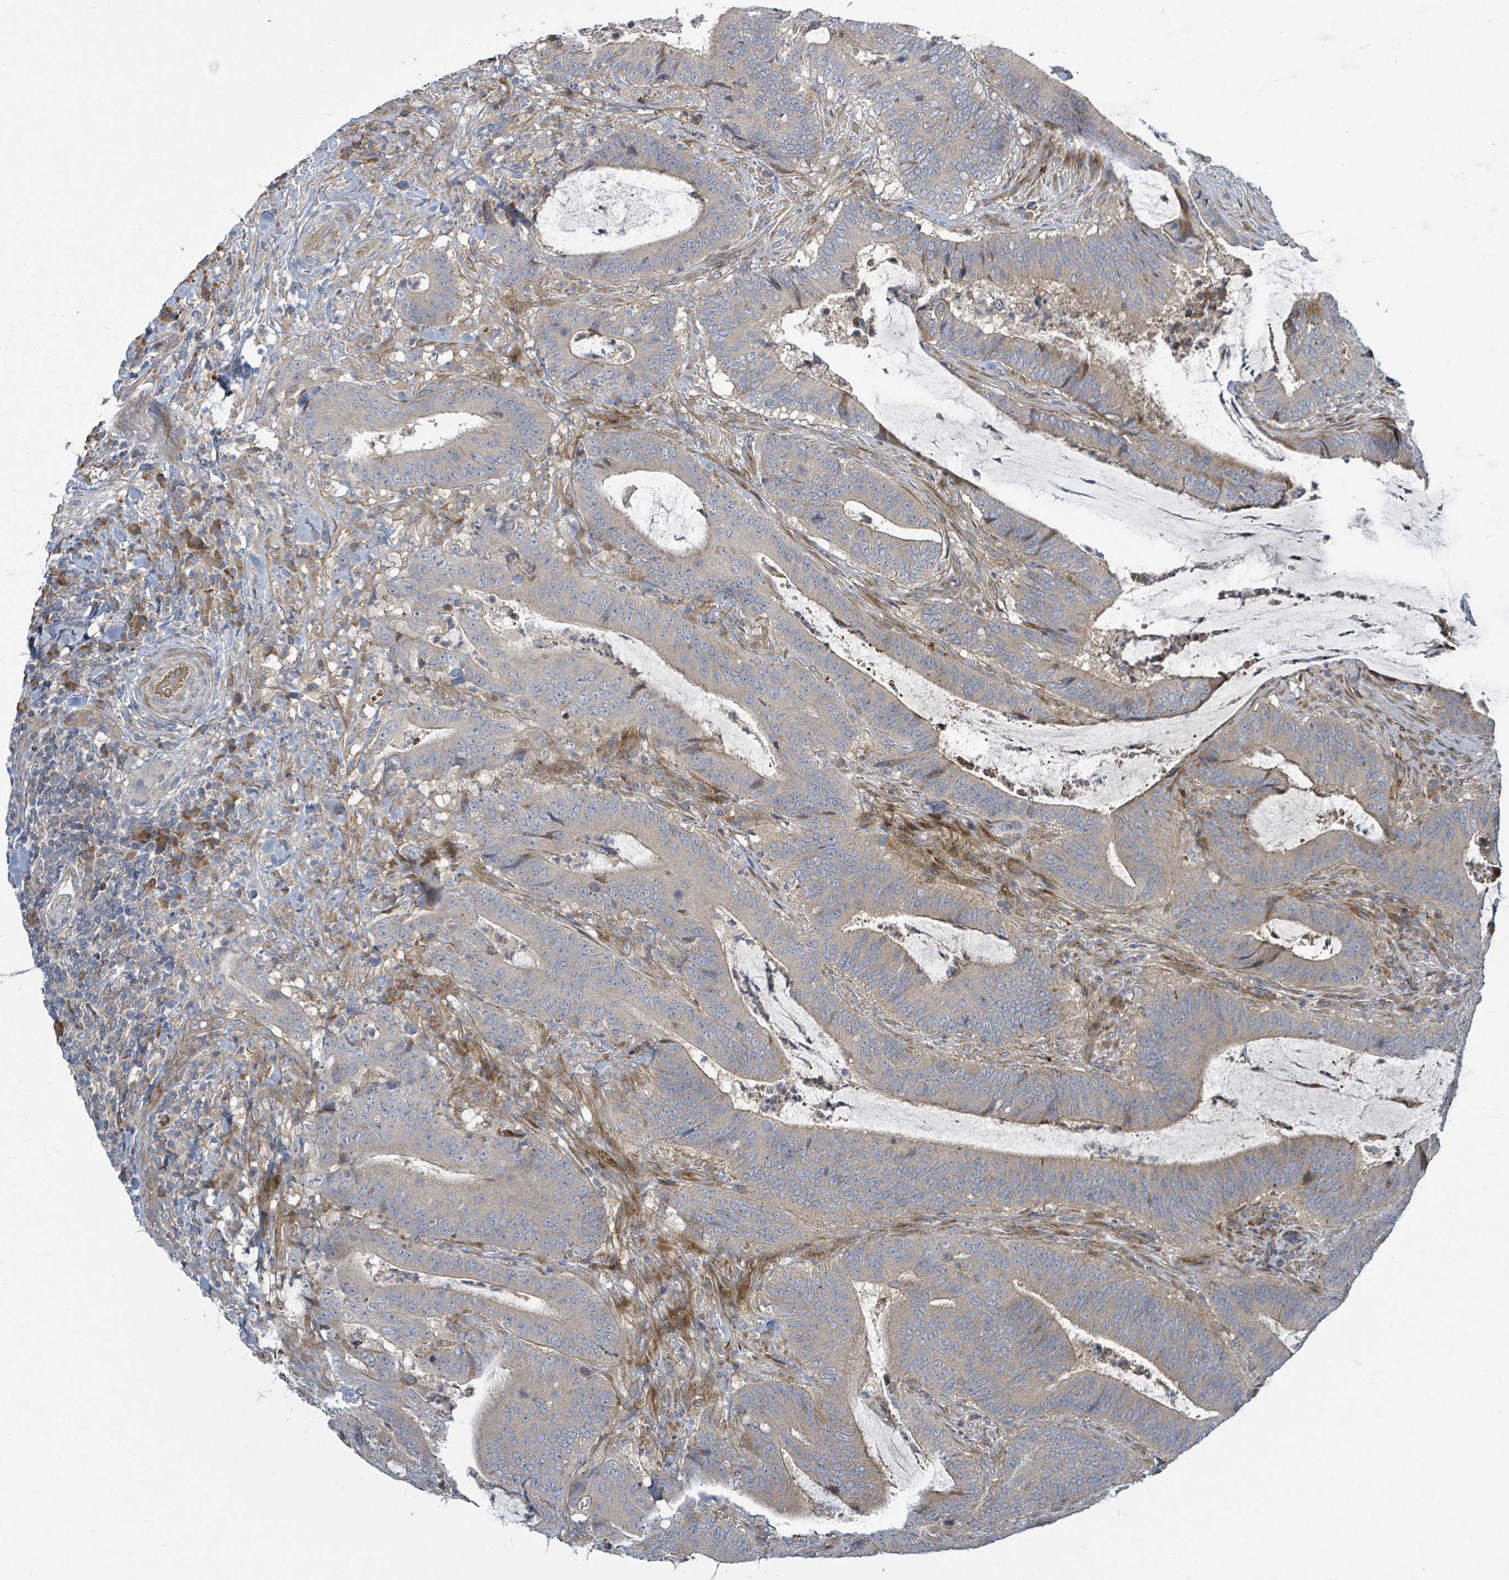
{"staining": {"intensity": "strong", "quantity": "<25%", "location": "cytoplasmic/membranous"}, "tissue": "colorectal cancer", "cell_type": "Tumor cells", "image_type": "cancer", "snomed": [{"axis": "morphology", "description": "Adenocarcinoma, NOS"}, {"axis": "topography", "description": "Colon"}], "caption": "Human colorectal cancer (adenocarcinoma) stained with a protein marker displays strong staining in tumor cells.", "gene": "CFAP210", "patient": {"sex": "female", "age": 43}}